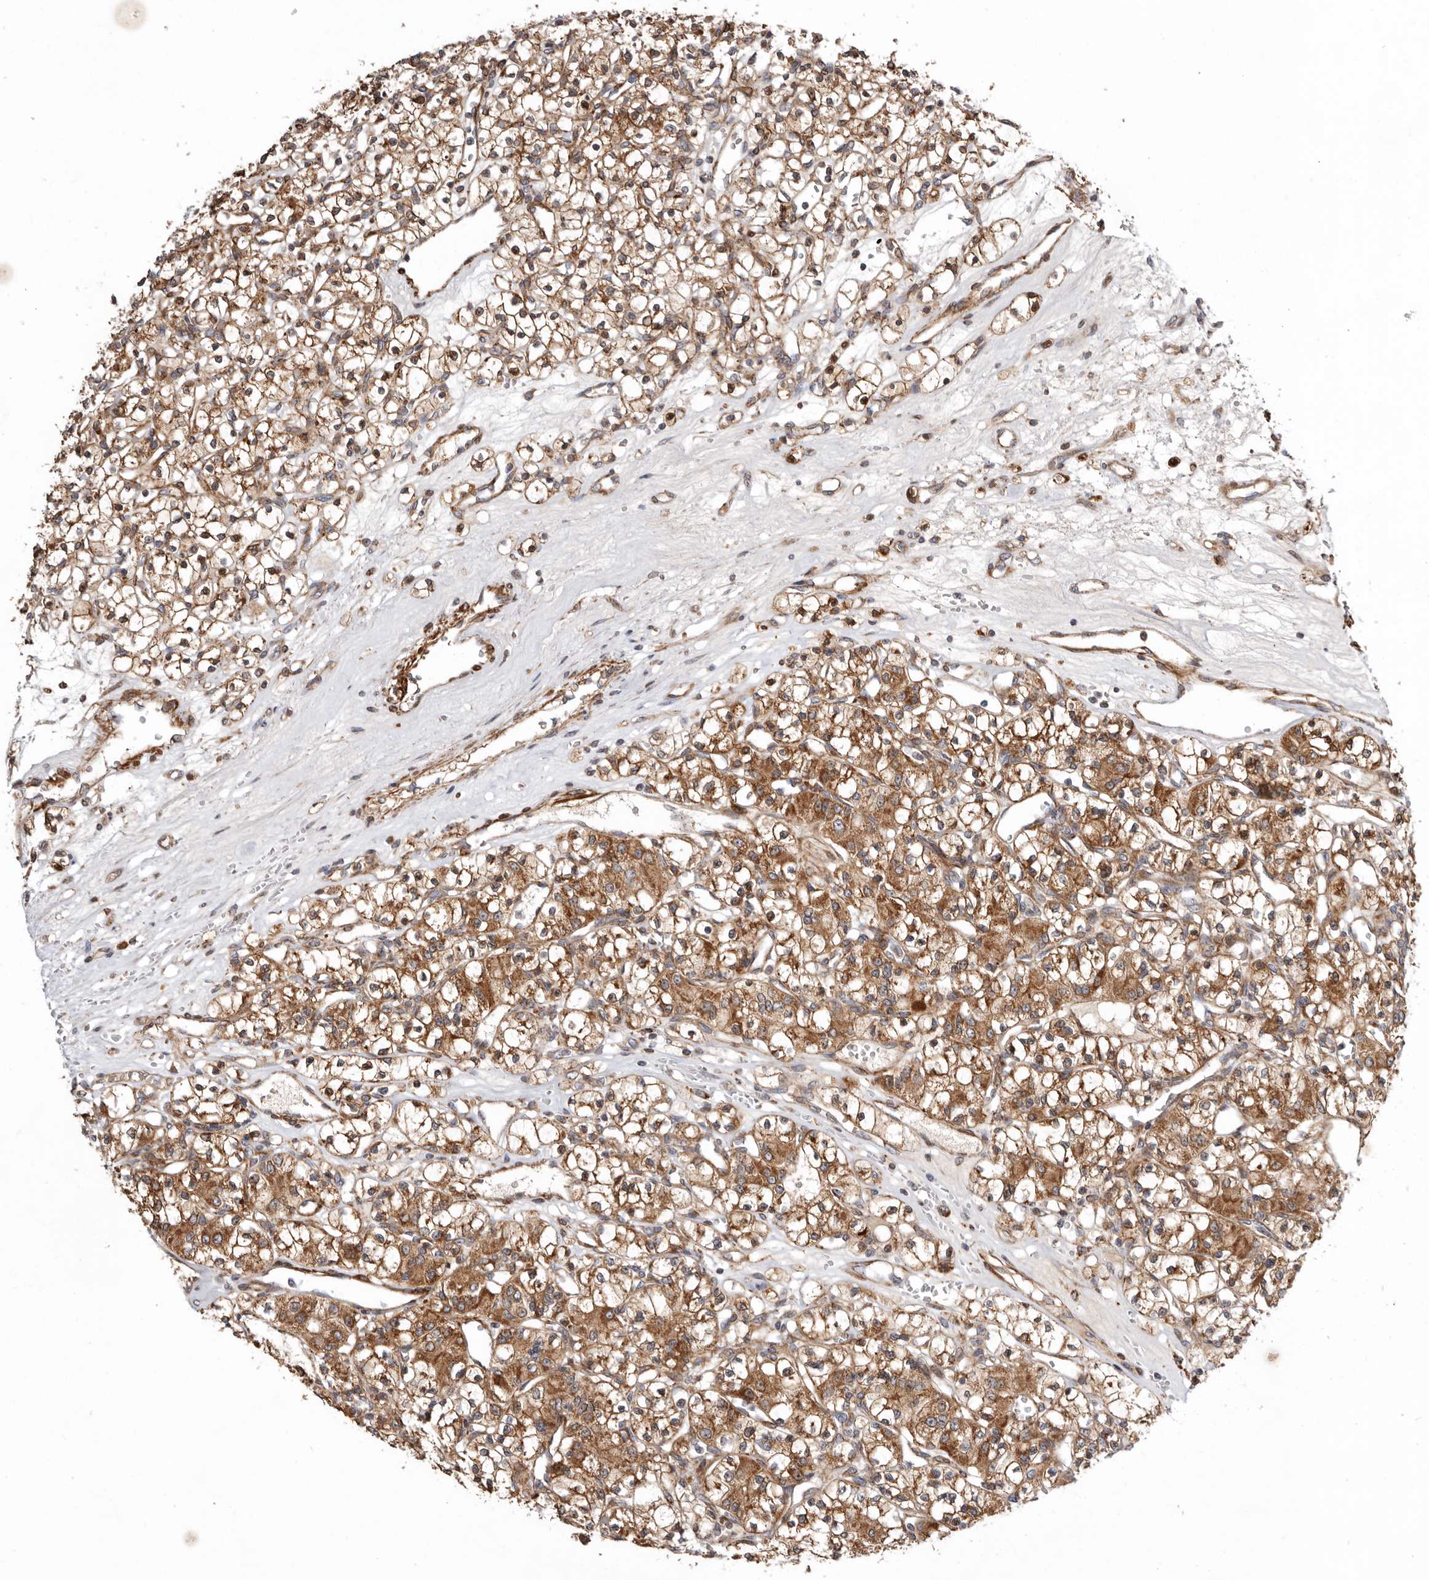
{"staining": {"intensity": "moderate", "quantity": ">75%", "location": "cytoplasmic/membranous"}, "tissue": "renal cancer", "cell_type": "Tumor cells", "image_type": "cancer", "snomed": [{"axis": "morphology", "description": "Adenocarcinoma, NOS"}, {"axis": "topography", "description": "Kidney"}], "caption": "Renal cancer was stained to show a protein in brown. There is medium levels of moderate cytoplasmic/membranous positivity in about >75% of tumor cells.", "gene": "PROKR1", "patient": {"sex": "female", "age": 59}}